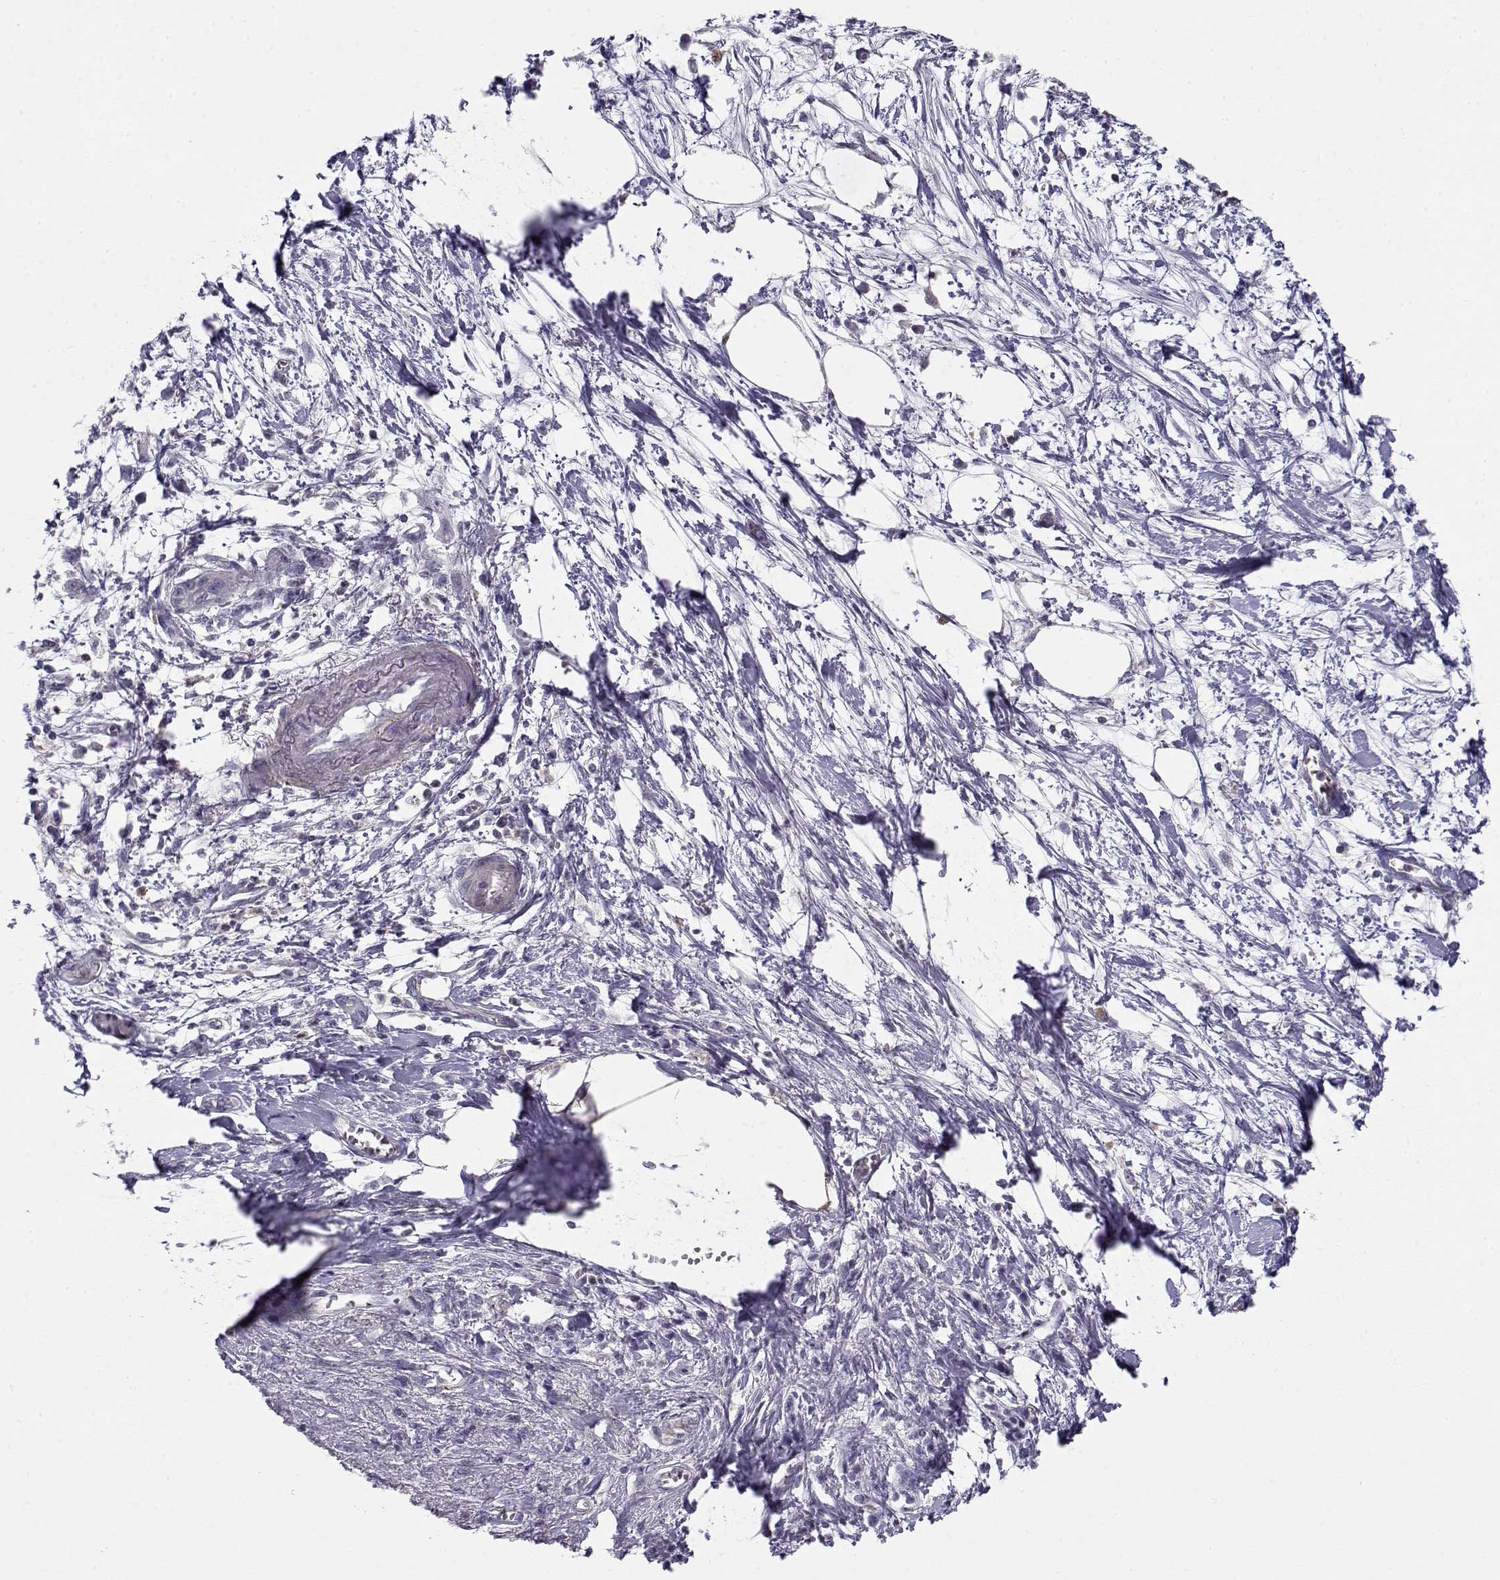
{"staining": {"intensity": "negative", "quantity": "none", "location": "none"}, "tissue": "pancreatic cancer", "cell_type": "Tumor cells", "image_type": "cancer", "snomed": [{"axis": "morphology", "description": "Normal tissue, NOS"}, {"axis": "morphology", "description": "Adenocarcinoma, NOS"}, {"axis": "topography", "description": "Lymph node"}, {"axis": "topography", "description": "Pancreas"}], "caption": "A high-resolution image shows immunohistochemistry (IHC) staining of adenocarcinoma (pancreatic), which displays no significant expression in tumor cells.", "gene": "MYO1A", "patient": {"sex": "female", "age": 58}}